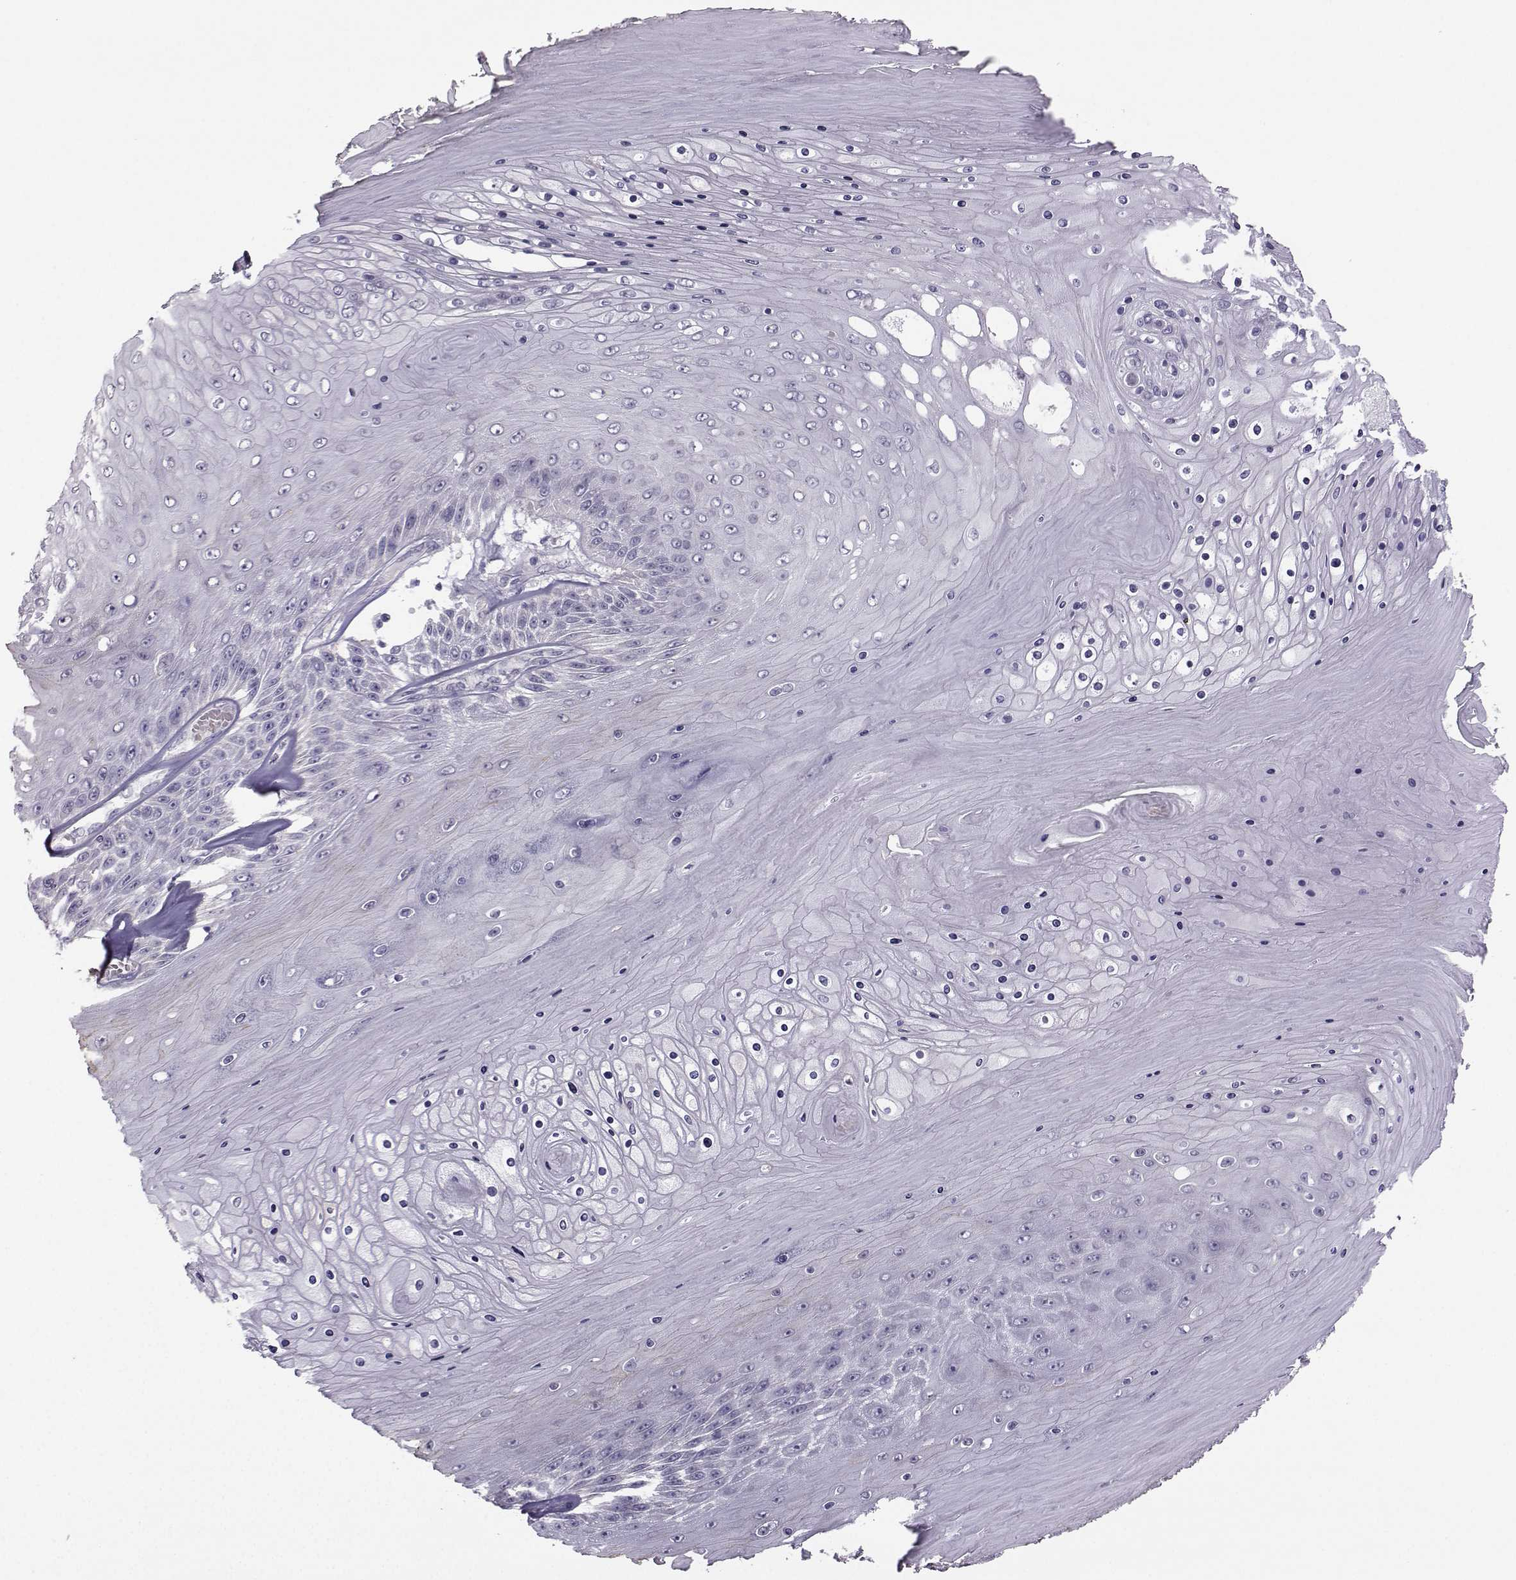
{"staining": {"intensity": "negative", "quantity": "none", "location": "none"}, "tissue": "skin cancer", "cell_type": "Tumor cells", "image_type": "cancer", "snomed": [{"axis": "morphology", "description": "Squamous cell carcinoma, NOS"}, {"axis": "topography", "description": "Skin"}], "caption": "Tumor cells show no significant protein expression in squamous cell carcinoma (skin).", "gene": "FCAMR", "patient": {"sex": "male", "age": 62}}